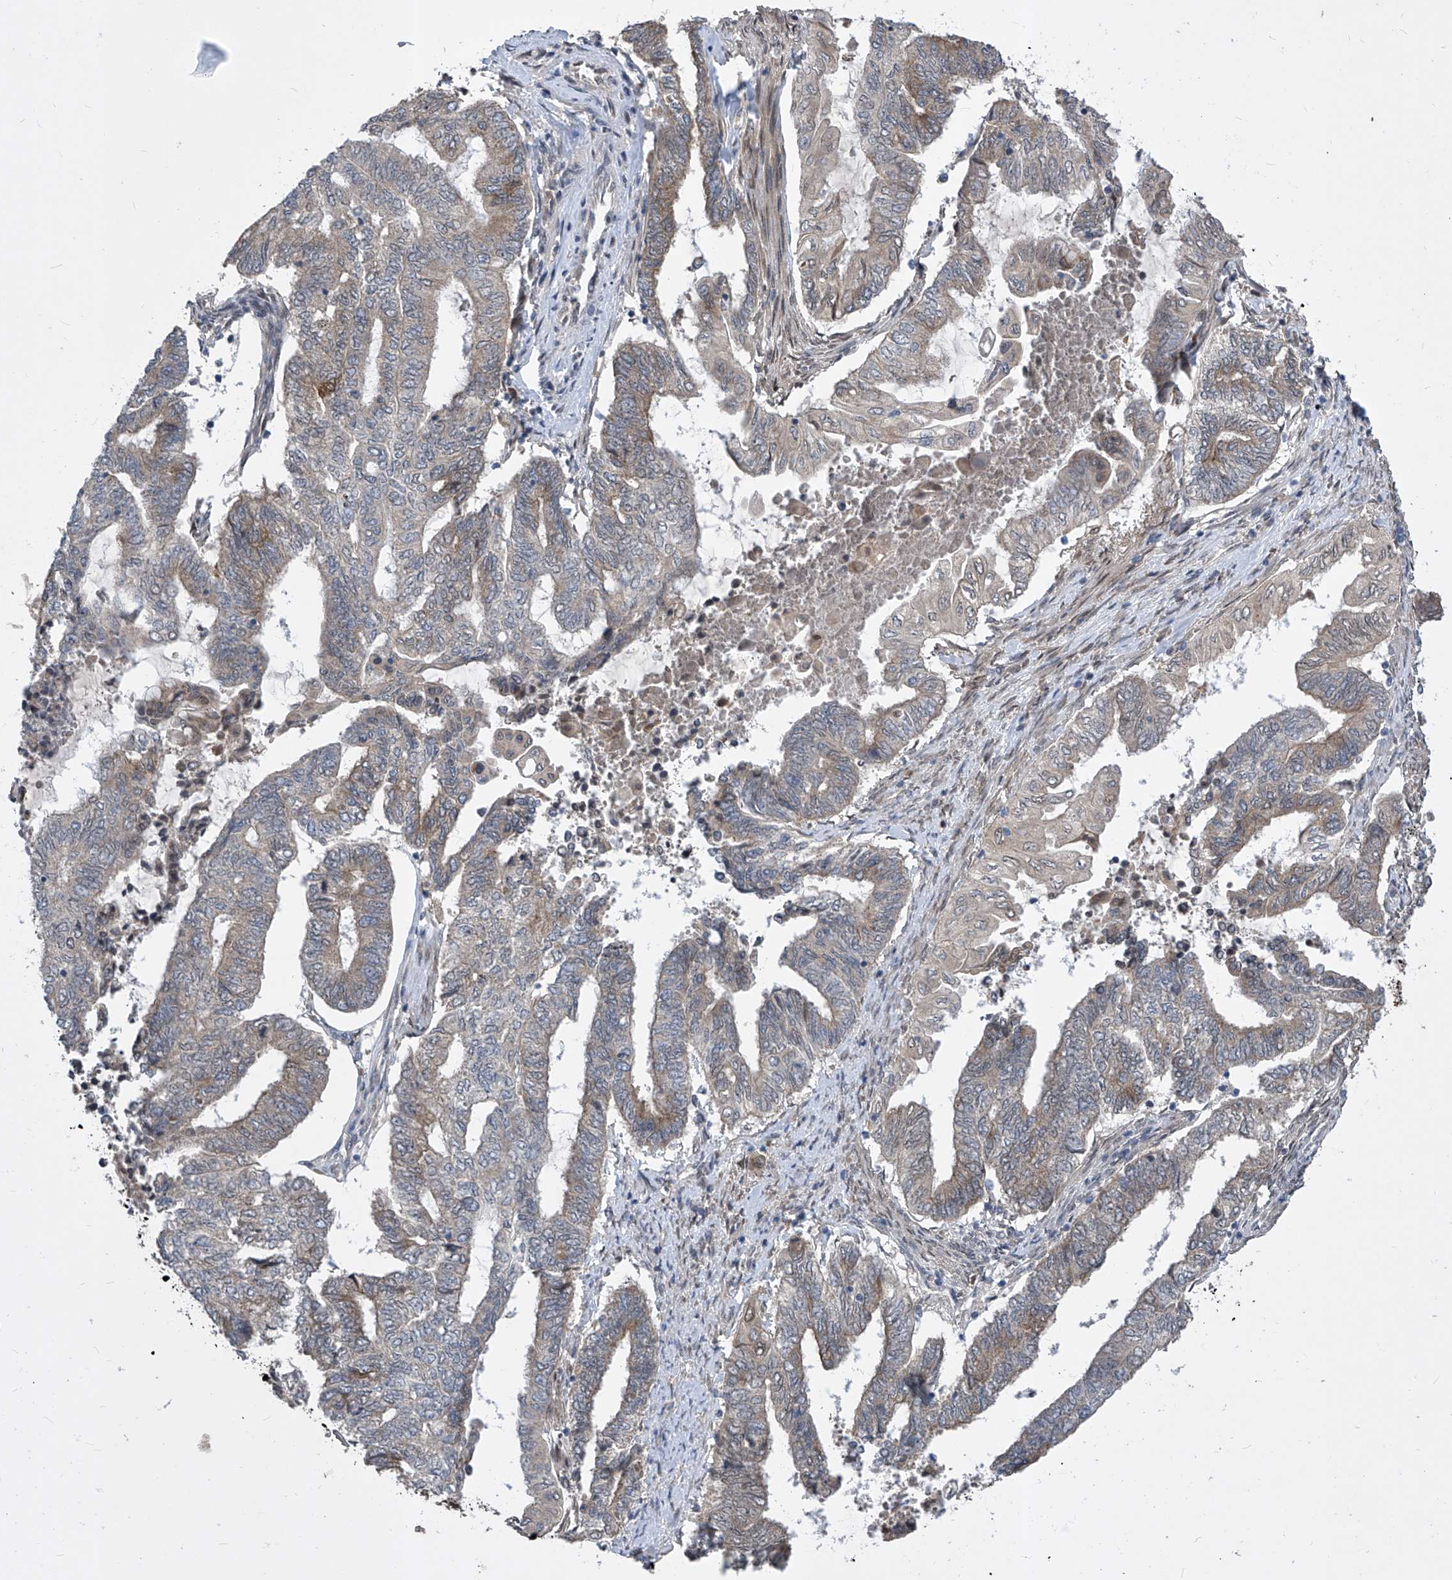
{"staining": {"intensity": "weak", "quantity": "25%-75%", "location": "cytoplasmic/membranous"}, "tissue": "endometrial cancer", "cell_type": "Tumor cells", "image_type": "cancer", "snomed": [{"axis": "morphology", "description": "Adenocarcinoma, NOS"}, {"axis": "topography", "description": "Uterus"}, {"axis": "topography", "description": "Endometrium"}], "caption": "Immunohistochemical staining of endometrial adenocarcinoma shows weak cytoplasmic/membranous protein expression in about 25%-75% of tumor cells.", "gene": "CETN2", "patient": {"sex": "female", "age": 70}}